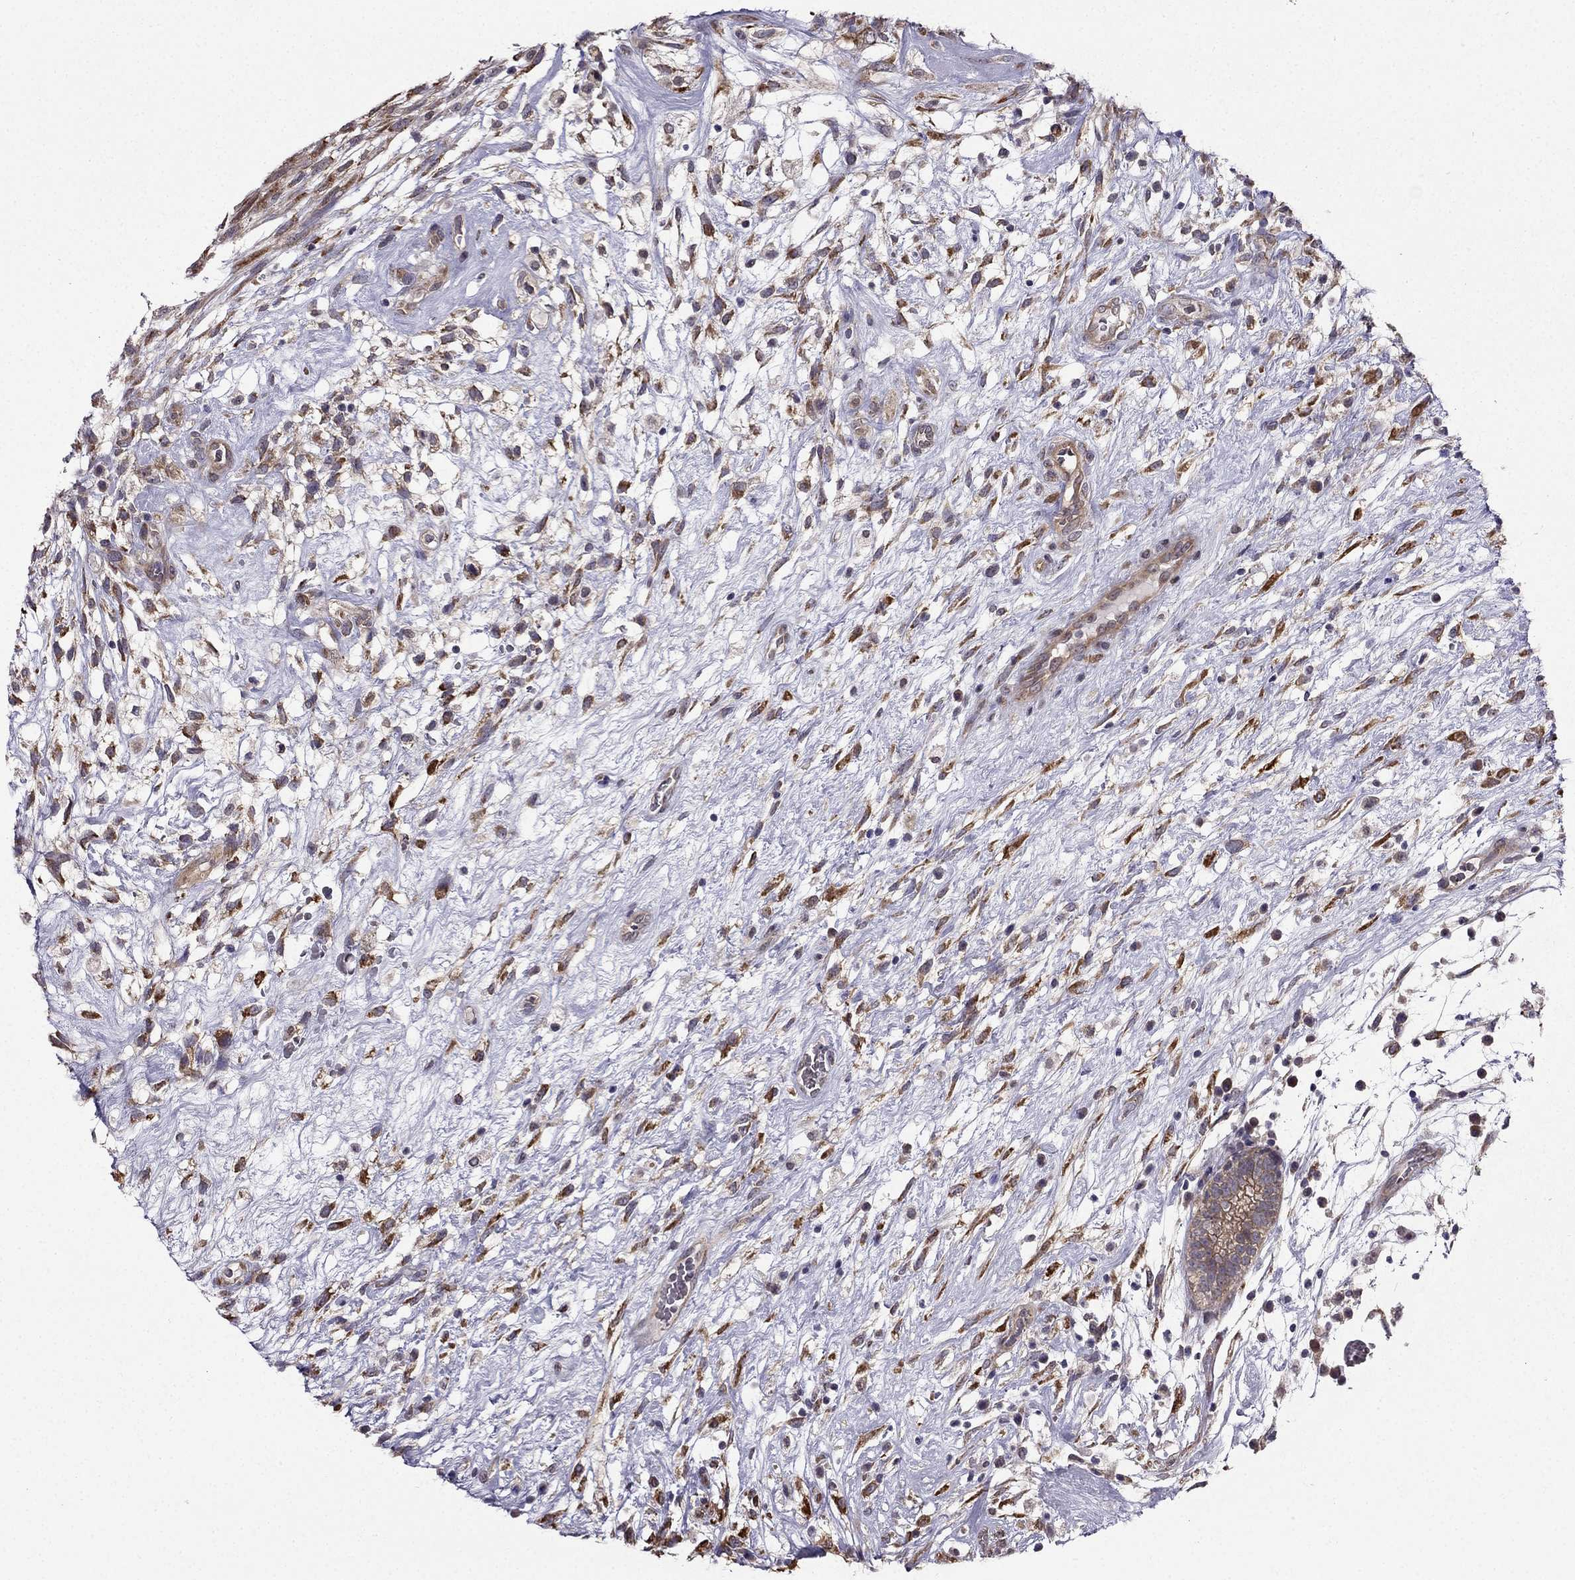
{"staining": {"intensity": "moderate", "quantity": "25%-75%", "location": "cytoplasmic/membranous"}, "tissue": "testis cancer", "cell_type": "Tumor cells", "image_type": "cancer", "snomed": [{"axis": "morphology", "description": "Normal tissue, NOS"}, {"axis": "morphology", "description": "Carcinoma, Embryonal, NOS"}, {"axis": "topography", "description": "Testis"}], "caption": "DAB immunohistochemical staining of testis cancer shows moderate cytoplasmic/membranous protein expression in about 25%-75% of tumor cells. The staining was performed using DAB to visualize the protein expression in brown, while the nuclei were stained in blue with hematoxylin (Magnification: 20x).", "gene": "ARHGEF28", "patient": {"sex": "male", "age": 32}}